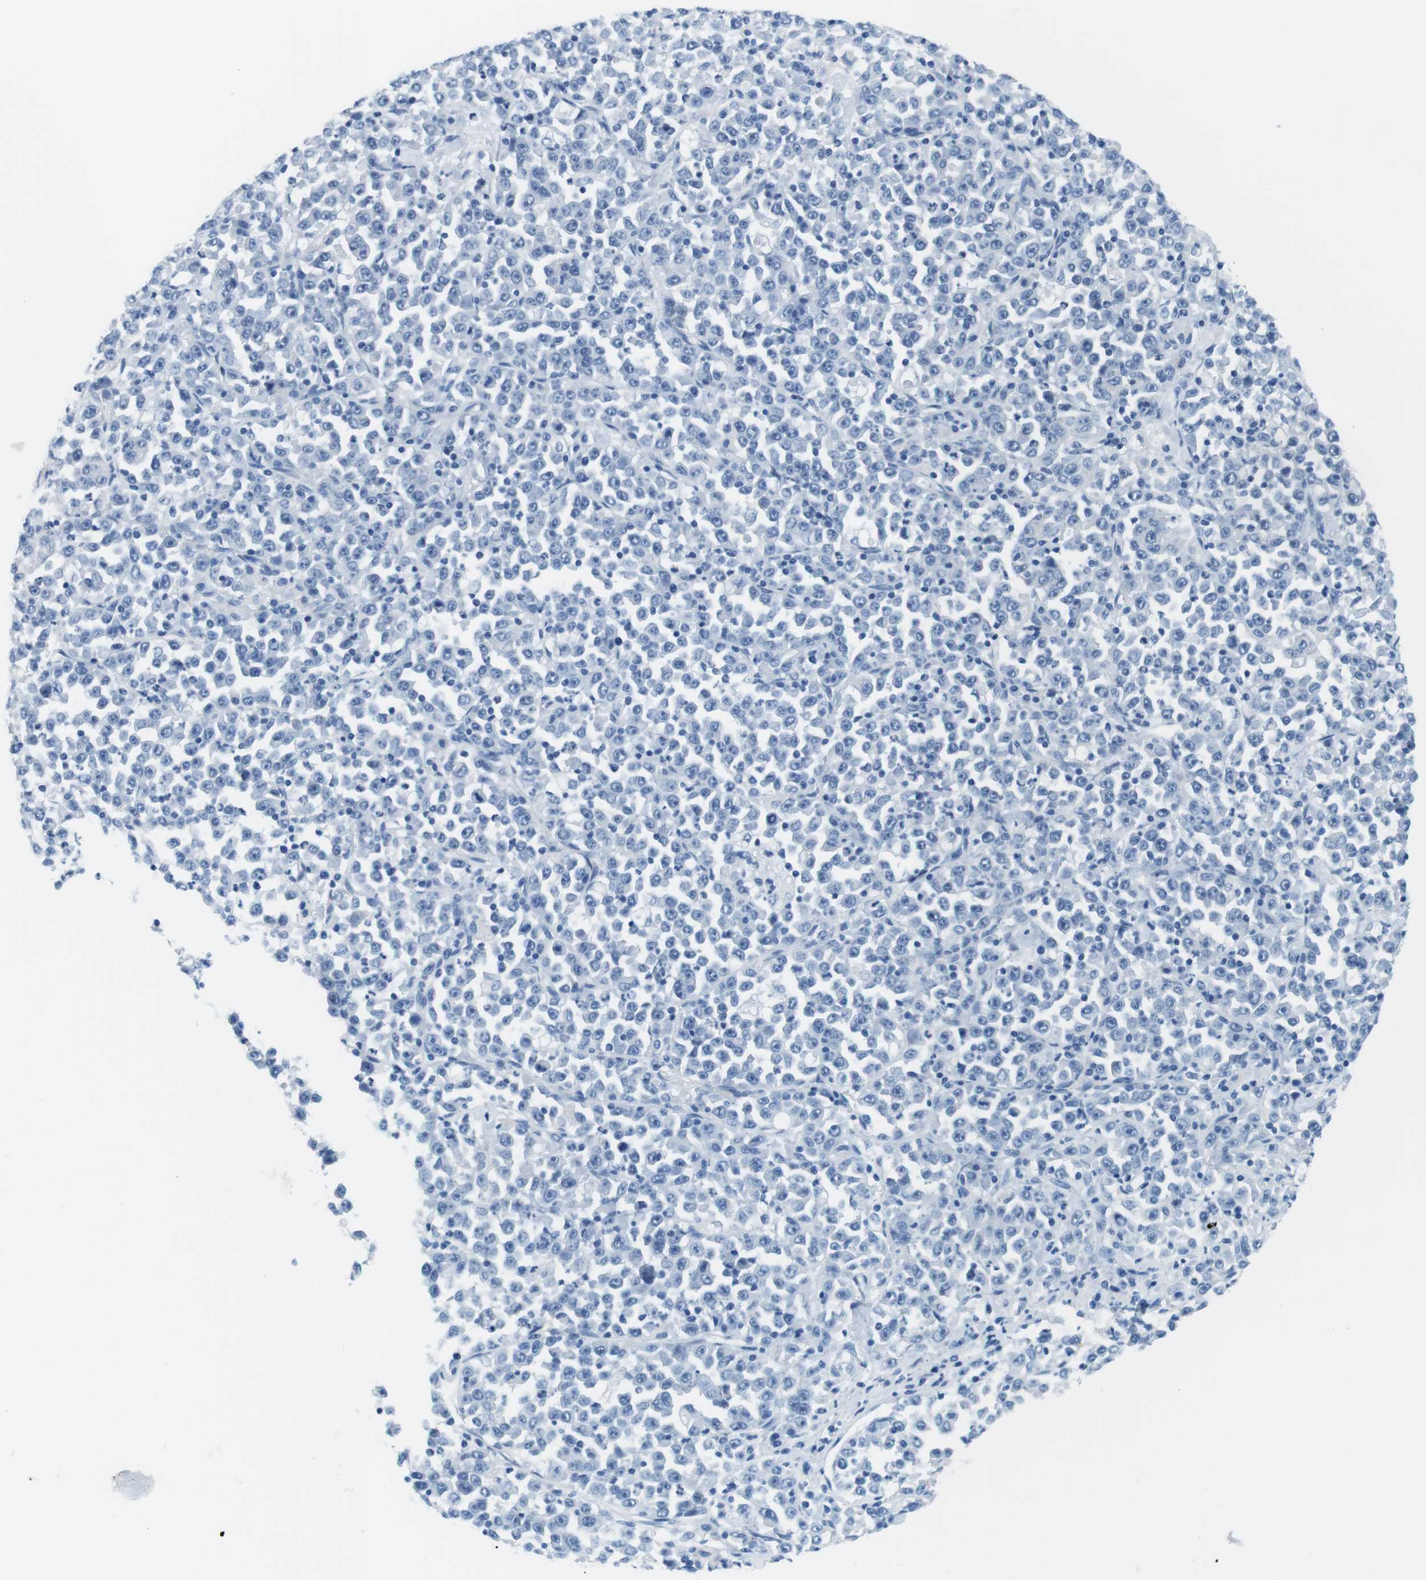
{"staining": {"intensity": "negative", "quantity": "none", "location": "none"}, "tissue": "stomach cancer", "cell_type": "Tumor cells", "image_type": "cancer", "snomed": [{"axis": "morphology", "description": "Normal tissue, NOS"}, {"axis": "morphology", "description": "Adenocarcinoma, NOS"}, {"axis": "topography", "description": "Stomach, upper"}, {"axis": "topography", "description": "Stomach"}], "caption": "IHC of stomach adenocarcinoma reveals no expression in tumor cells.", "gene": "SLC6A6", "patient": {"sex": "male", "age": 59}}